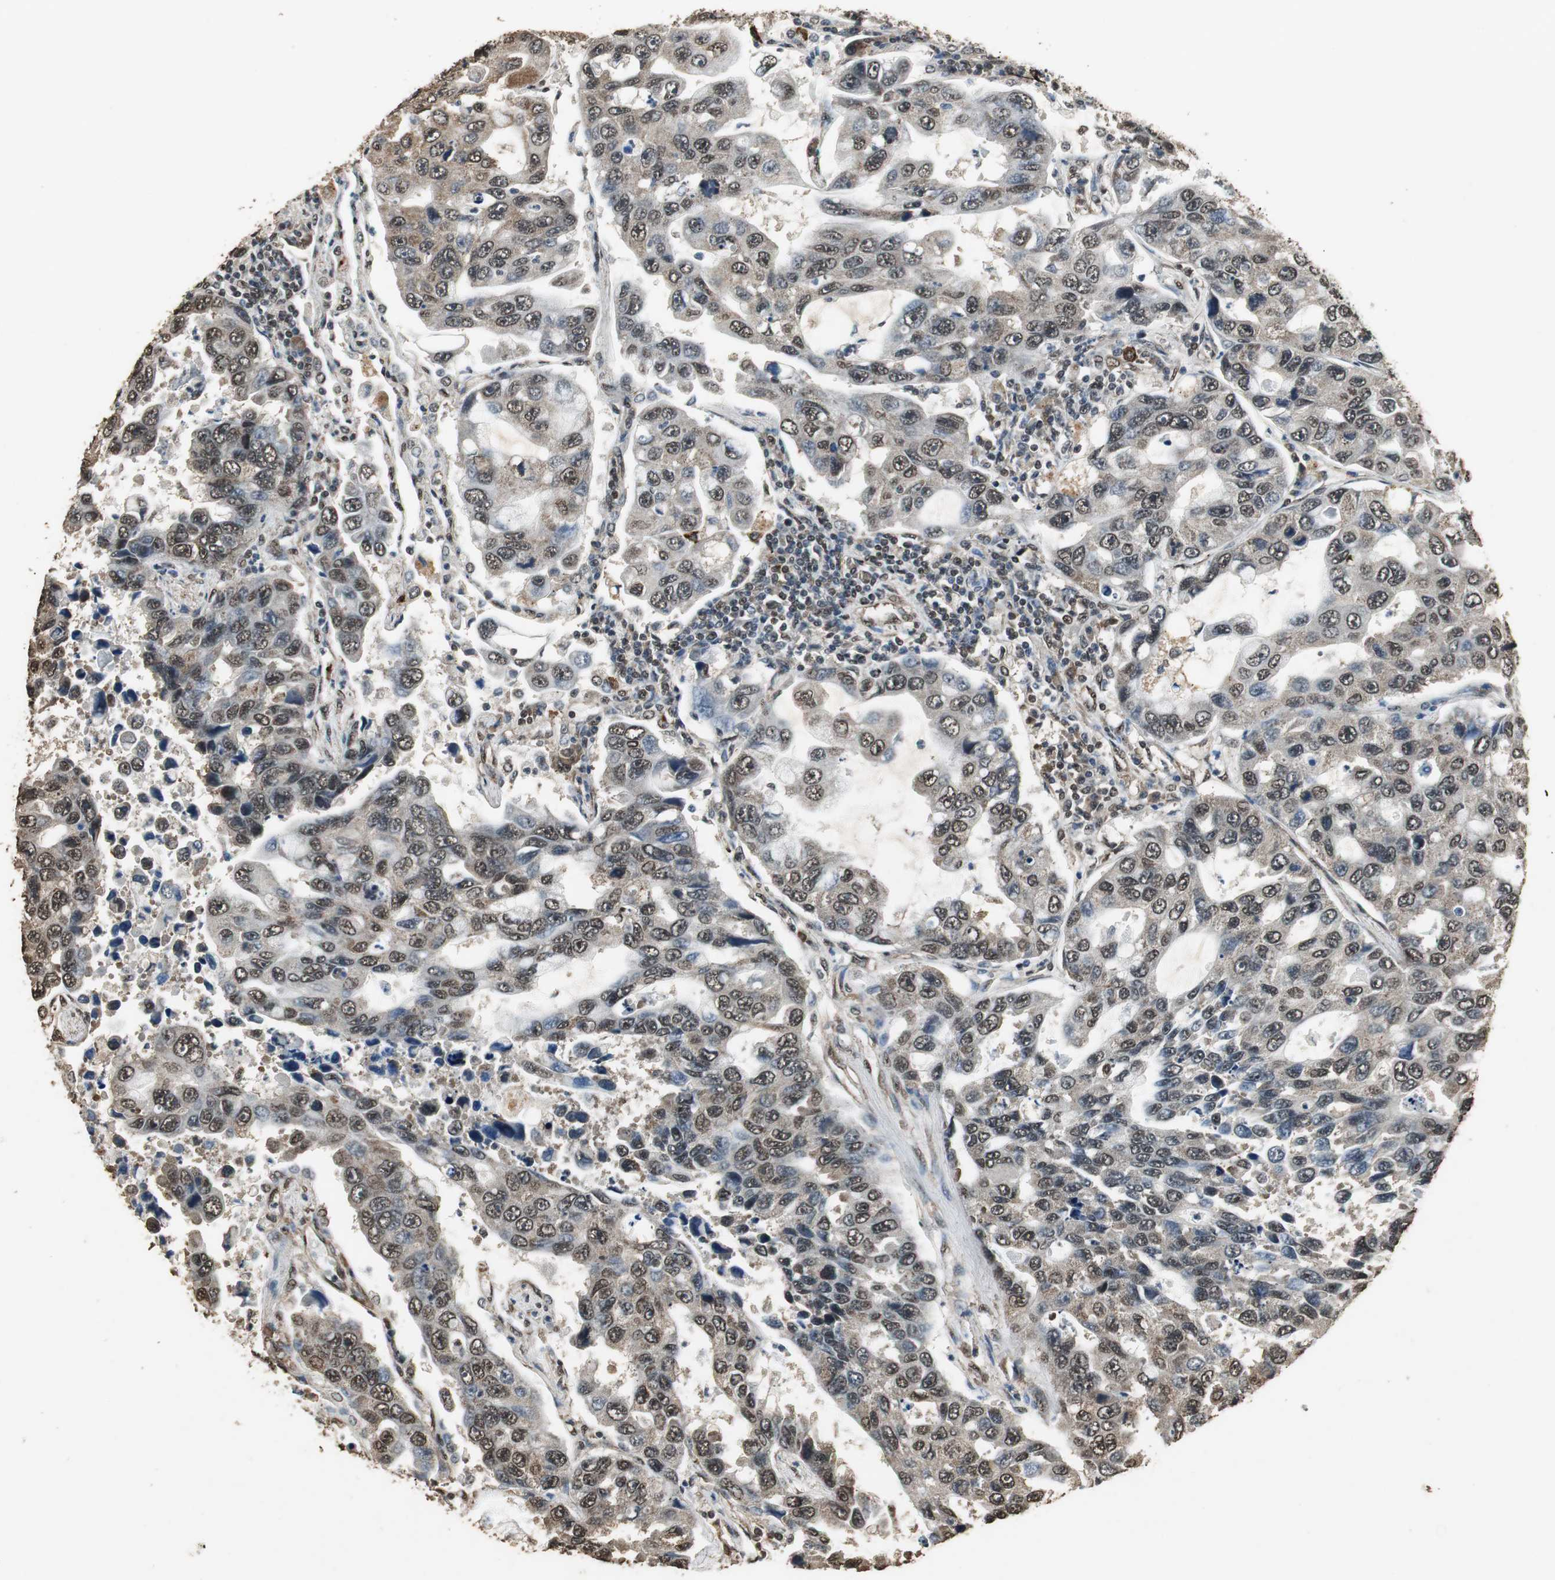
{"staining": {"intensity": "moderate", "quantity": ">75%", "location": "cytoplasmic/membranous,nuclear"}, "tissue": "lung cancer", "cell_type": "Tumor cells", "image_type": "cancer", "snomed": [{"axis": "morphology", "description": "Adenocarcinoma, NOS"}, {"axis": "topography", "description": "Lung"}], "caption": "About >75% of tumor cells in lung cancer exhibit moderate cytoplasmic/membranous and nuclear protein expression as visualized by brown immunohistochemical staining.", "gene": "PPP1R13B", "patient": {"sex": "male", "age": 64}}